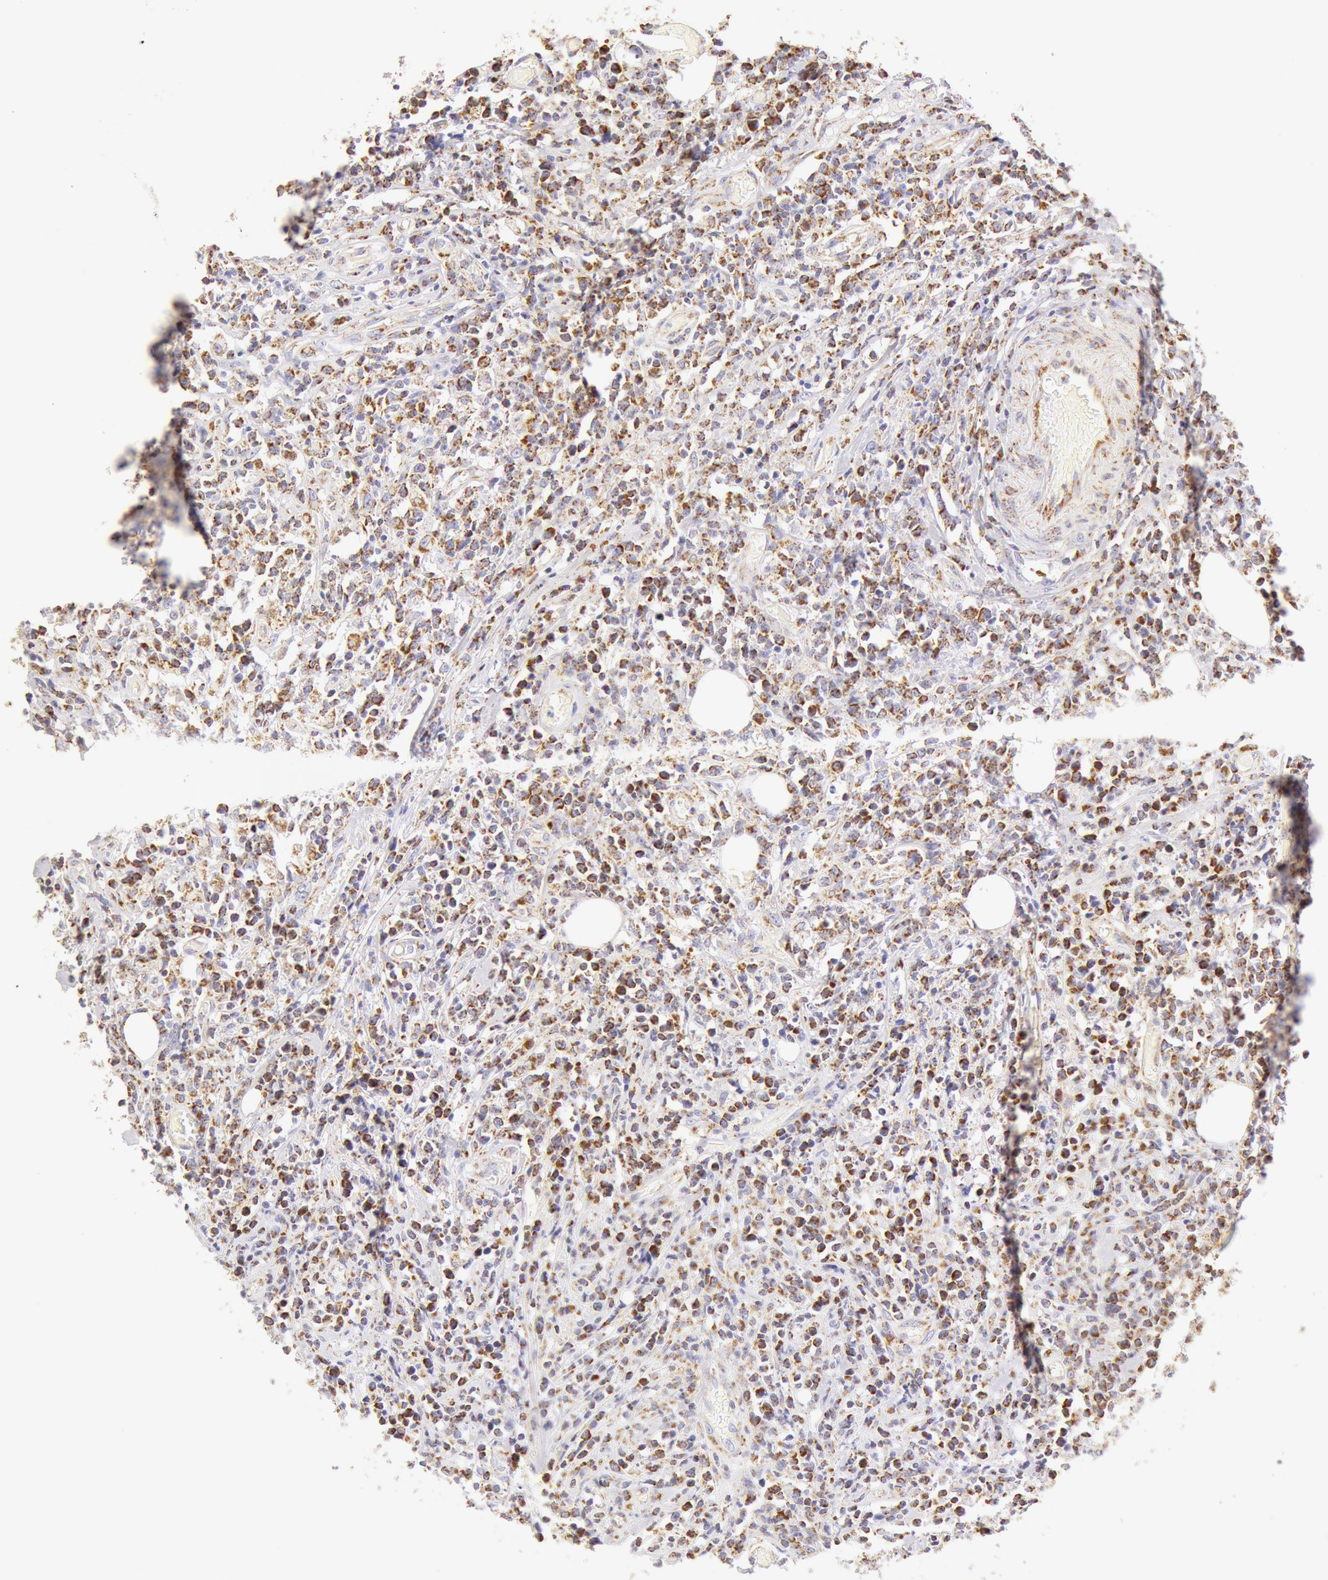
{"staining": {"intensity": "moderate", "quantity": "25%-75%", "location": "cytoplasmic/membranous"}, "tissue": "lymphoma", "cell_type": "Tumor cells", "image_type": "cancer", "snomed": [{"axis": "morphology", "description": "Malignant lymphoma, non-Hodgkin's type, High grade"}, {"axis": "topography", "description": "Colon"}], "caption": "An IHC photomicrograph of tumor tissue is shown. Protein staining in brown labels moderate cytoplasmic/membranous positivity in malignant lymphoma, non-Hodgkin's type (high-grade) within tumor cells.", "gene": "ATP5F1B", "patient": {"sex": "male", "age": 82}}